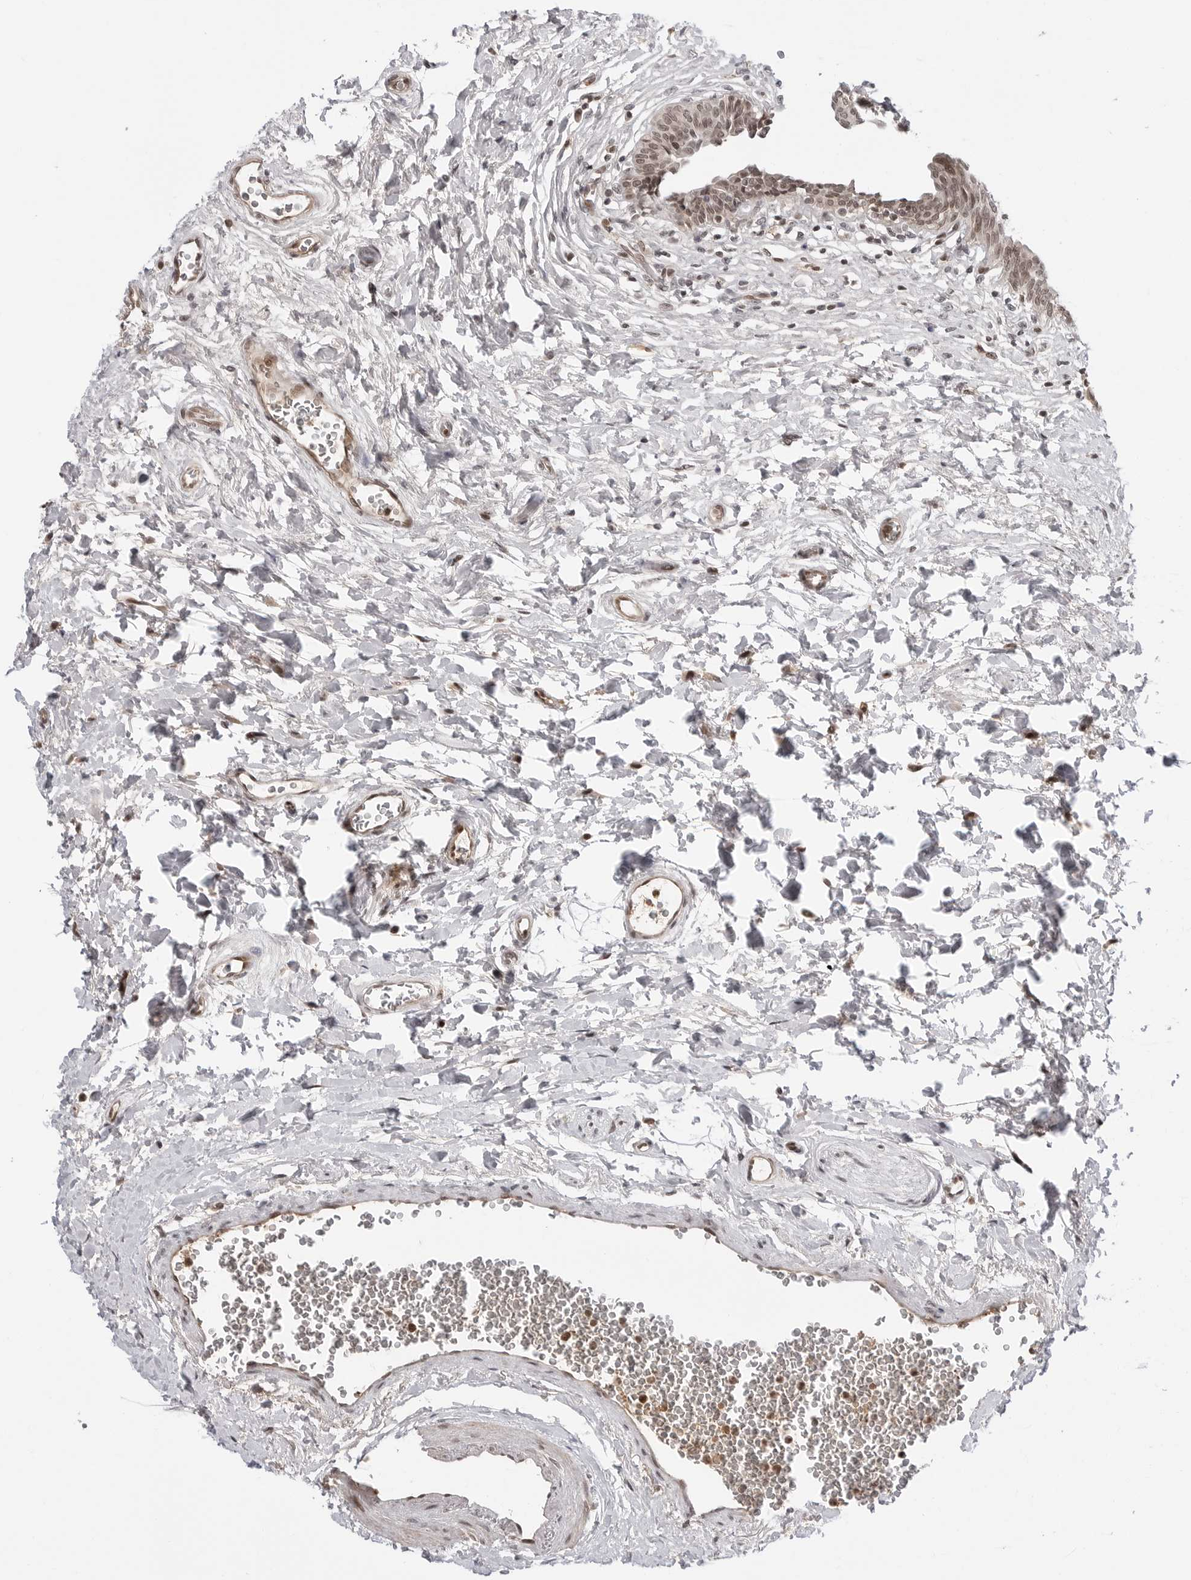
{"staining": {"intensity": "moderate", "quantity": "25%-75%", "location": "nuclear"}, "tissue": "urinary bladder", "cell_type": "Urothelial cells", "image_type": "normal", "snomed": [{"axis": "morphology", "description": "Normal tissue, NOS"}, {"axis": "topography", "description": "Urinary bladder"}], "caption": "A high-resolution photomicrograph shows immunohistochemistry (IHC) staining of unremarkable urinary bladder, which demonstrates moderate nuclear staining in approximately 25%-75% of urothelial cells. Immunohistochemistry (ihc) stains the protein of interest in brown and the nuclei are stained blue.", "gene": "C8orf33", "patient": {"sex": "male", "age": 83}}